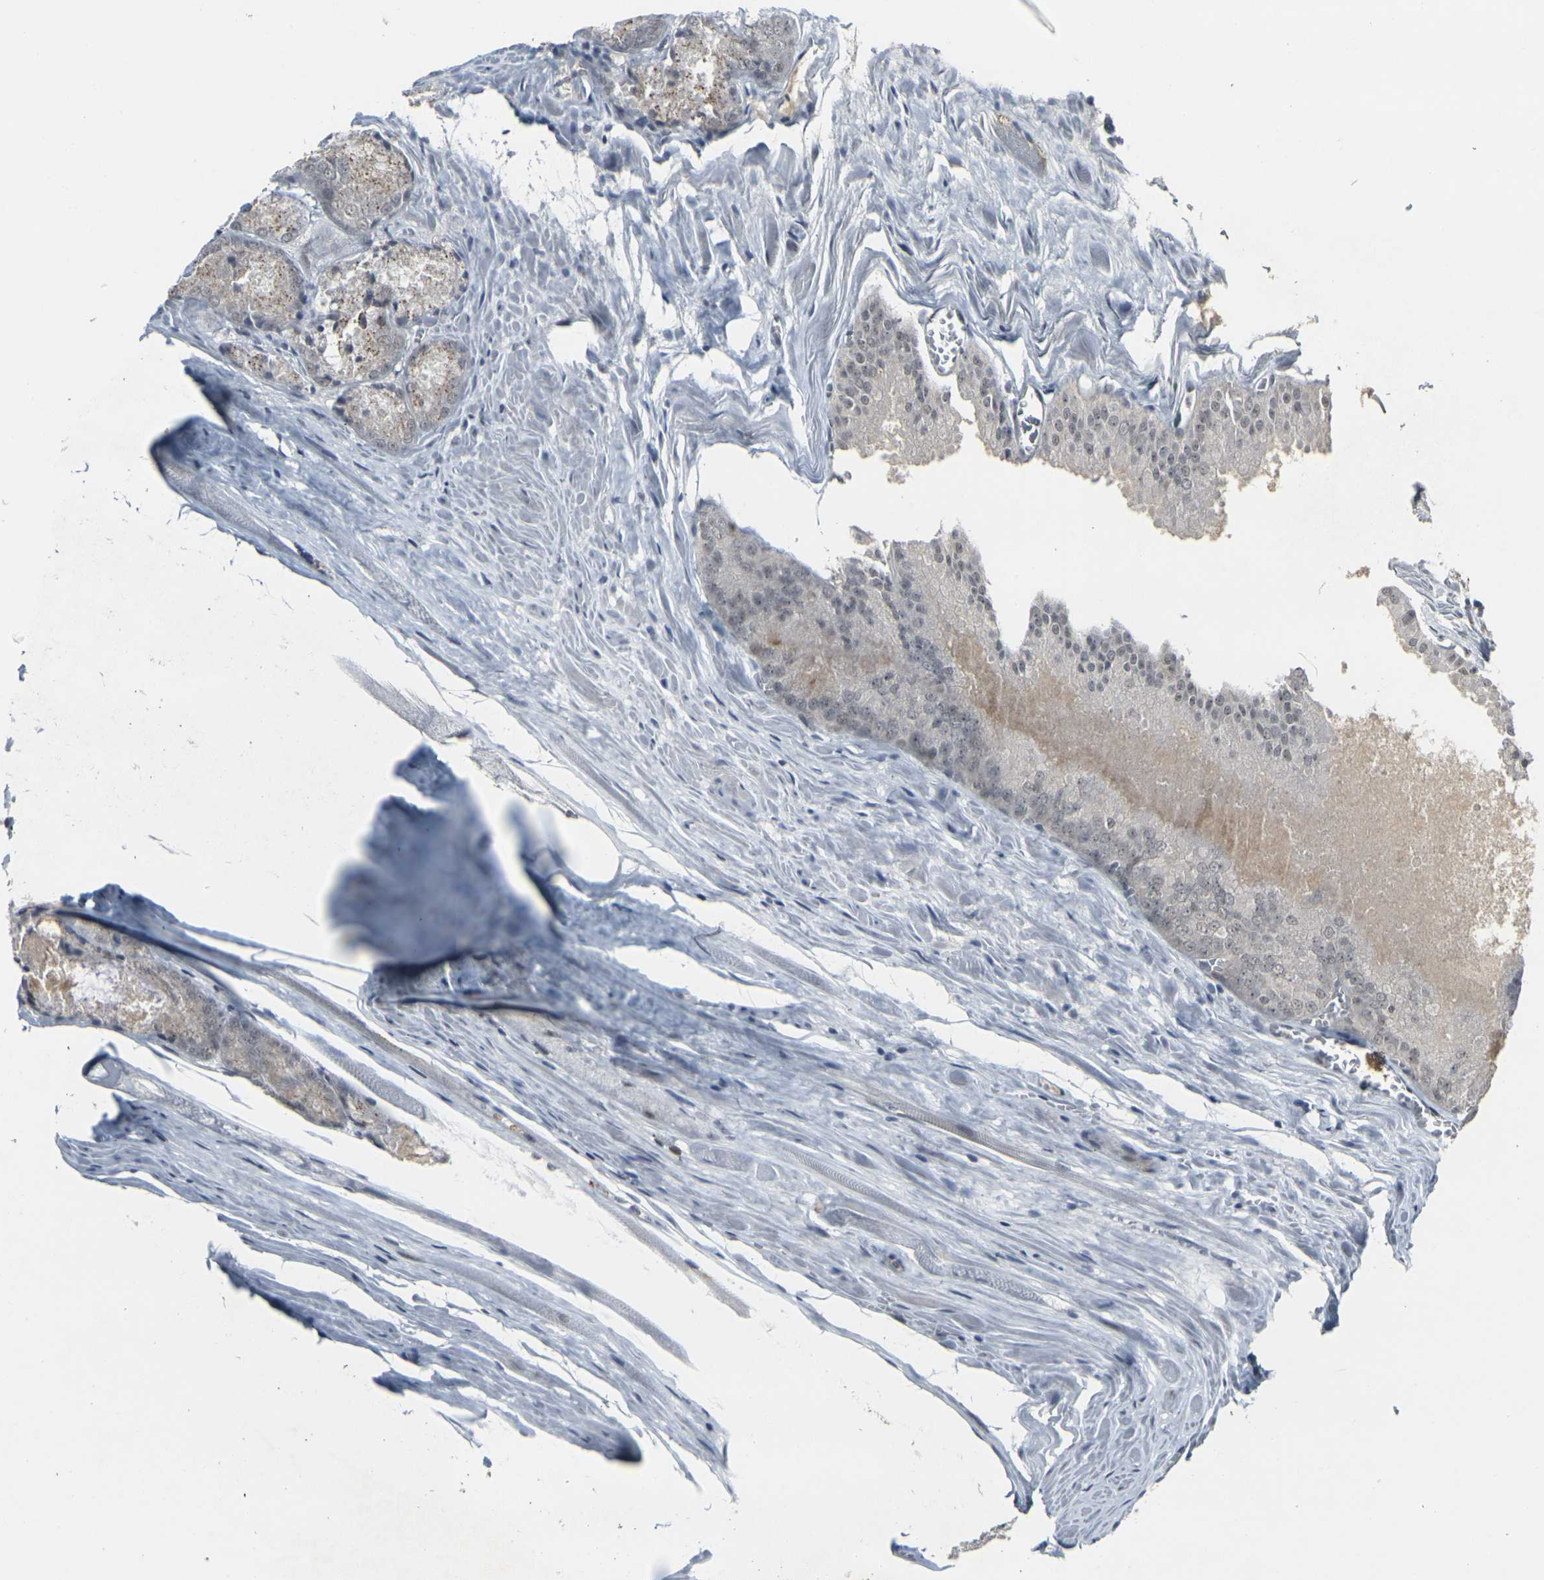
{"staining": {"intensity": "weak", "quantity": "<25%", "location": "cytoplasmic/membranous"}, "tissue": "prostate cancer", "cell_type": "Tumor cells", "image_type": "cancer", "snomed": [{"axis": "morphology", "description": "Adenocarcinoma, Low grade"}, {"axis": "topography", "description": "Prostate"}], "caption": "Histopathology image shows no protein positivity in tumor cells of low-grade adenocarcinoma (prostate) tissue.", "gene": "GPR19", "patient": {"sex": "male", "age": 64}}